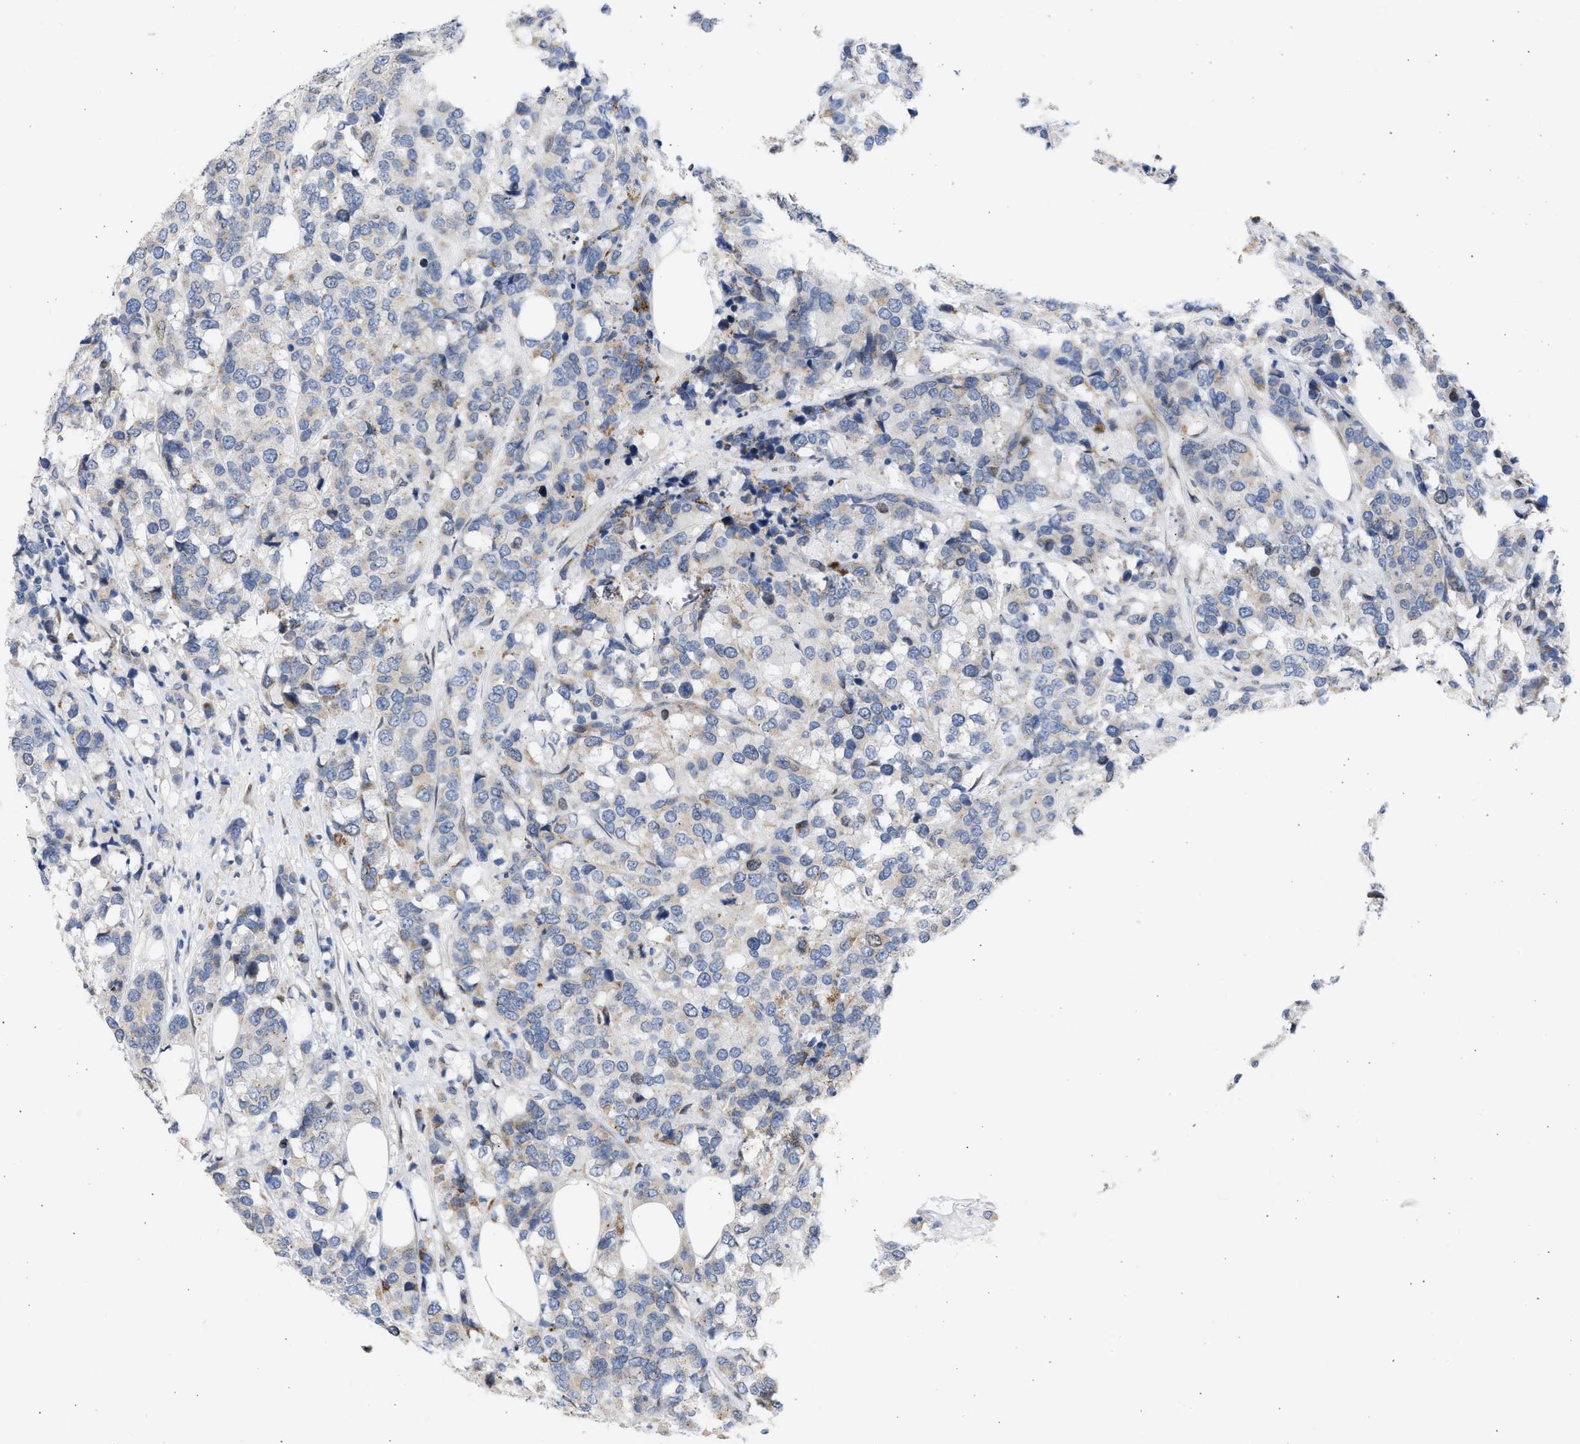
{"staining": {"intensity": "weak", "quantity": "<25%", "location": "cytoplasmic/membranous"}, "tissue": "breast cancer", "cell_type": "Tumor cells", "image_type": "cancer", "snomed": [{"axis": "morphology", "description": "Lobular carcinoma"}, {"axis": "topography", "description": "Breast"}], "caption": "Immunohistochemistry photomicrograph of human breast cancer stained for a protein (brown), which reveals no staining in tumor cells.", "gene": "NUP35", "patient": {"sex": "female", "age": 59}}